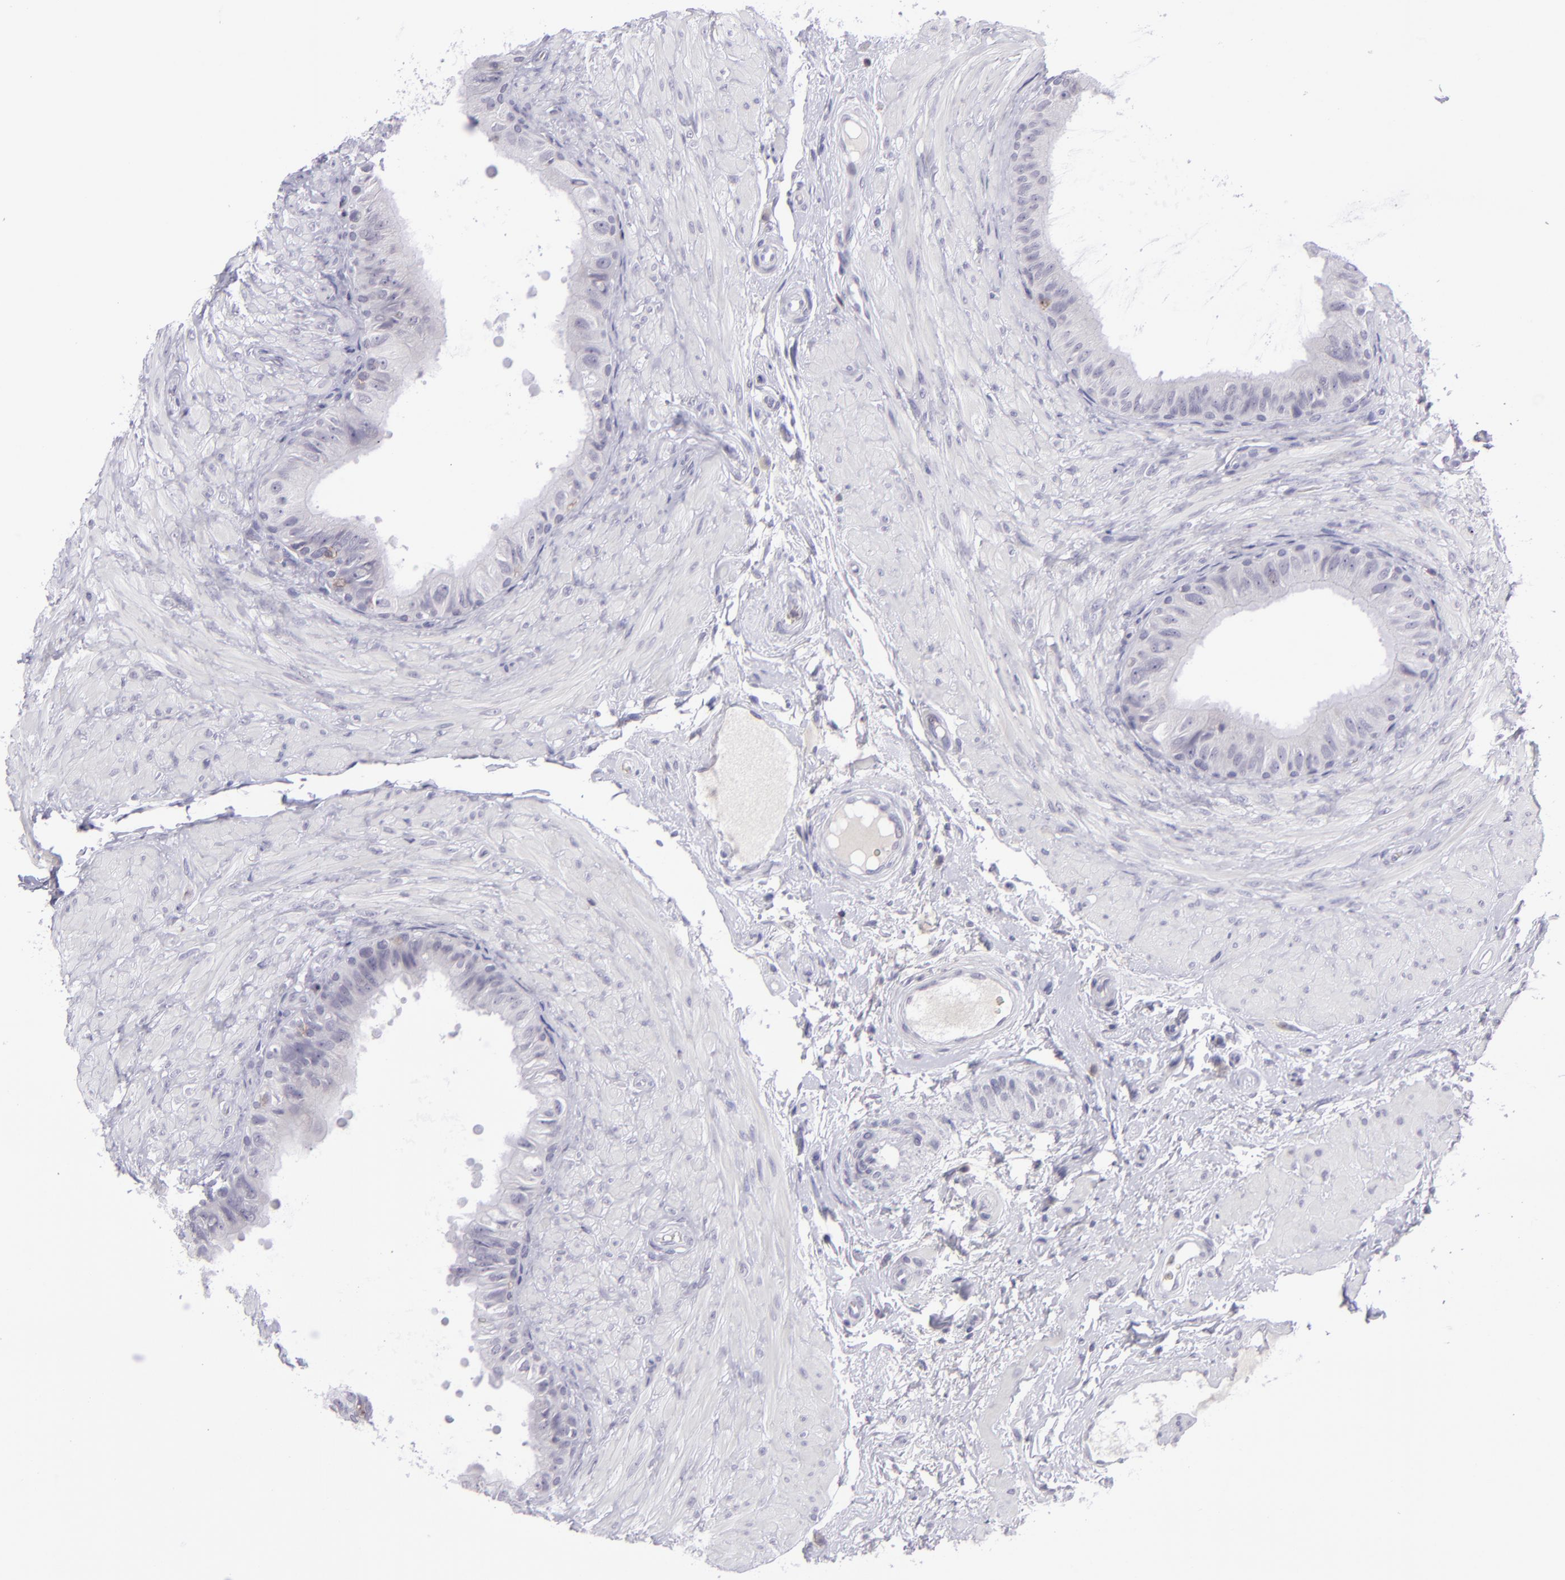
{"staining": {"intensity": "negative", "quantity": "none", "location": "none"}, "tissue": "epididymis", "cell_type": "Glandular cells", "image_type": "normal", "snomed": [{"axis": "morphology", "description": "Normal tissue, NOS"}, {"axis": "topography", "description": "Epididymis"}], "caption": "IHC histopathology image of benign human epididymis stained for a protein (brown), which shows no staining in glandular cells.", "gene": "CD48", "patient": {"sex": "male", "age": 68}}